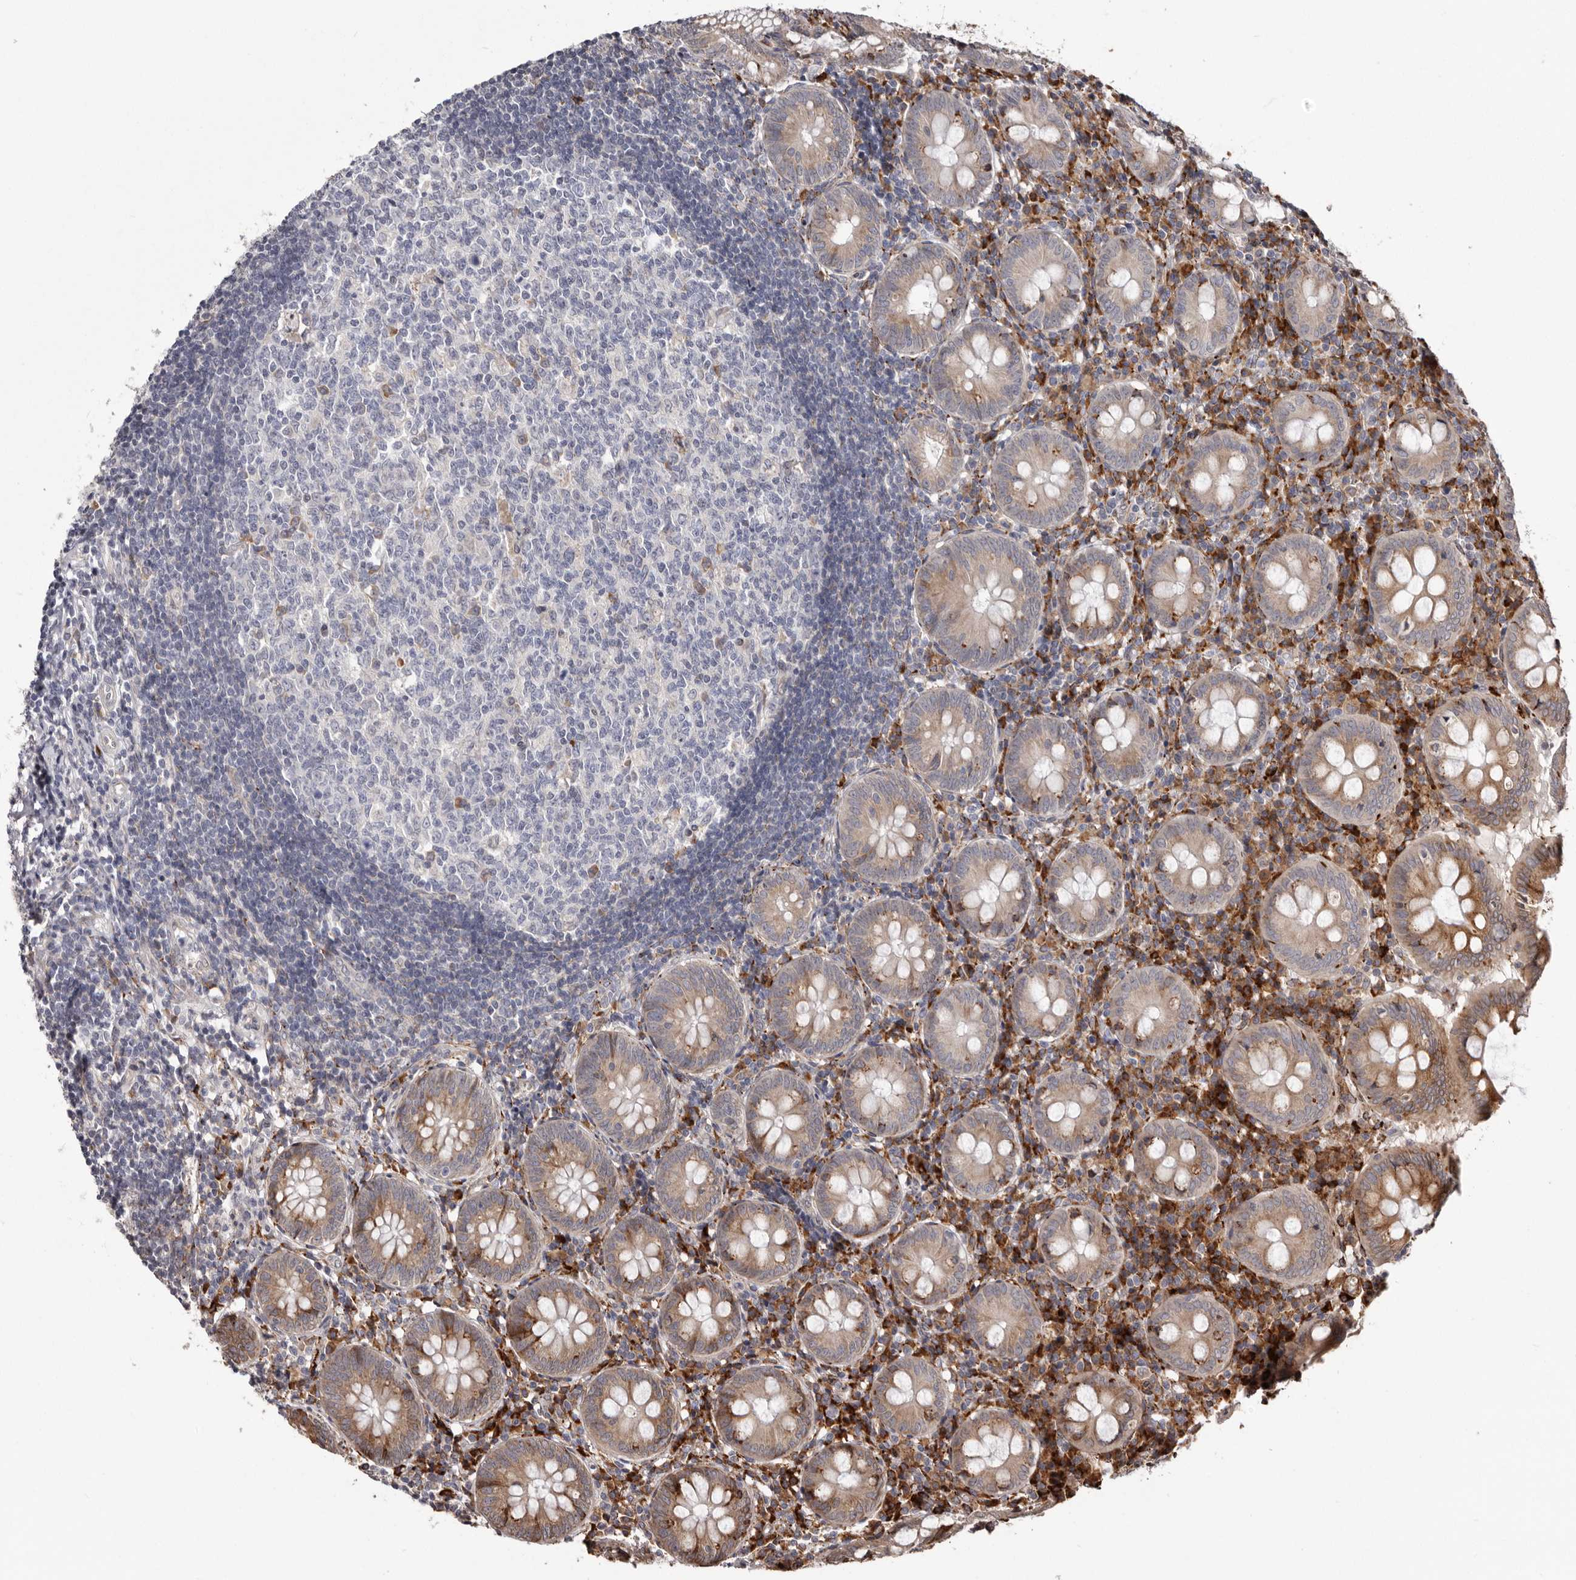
{"staining": {"intensity": "moderate", "quantity": ">75%", "location": "cytoplasmic/membranous"}, "tissue": "appendix", "cell_type": "Glandular cells", "image_type": "normal", "snomed": [{"axis": "morphology", "description": "Normal tissue, NOS"}, {"axis": "topography", "description": "Appendix"}], "caption": "Immunohistochemistry (DAB (3,3'-diaminobenzidine)) staining of benign appendix demonstrates moderate cytoplasmic/membranous protein positivity in about >75% of glandular cells. Using DAB (3,3'-diaminobenzidine) (brown) and hematoxylin (blue) stains, captured at high magnification using brightfield microscopy.", "gene": "NUP43", "patient": {"sex": "female", "age": 54}}